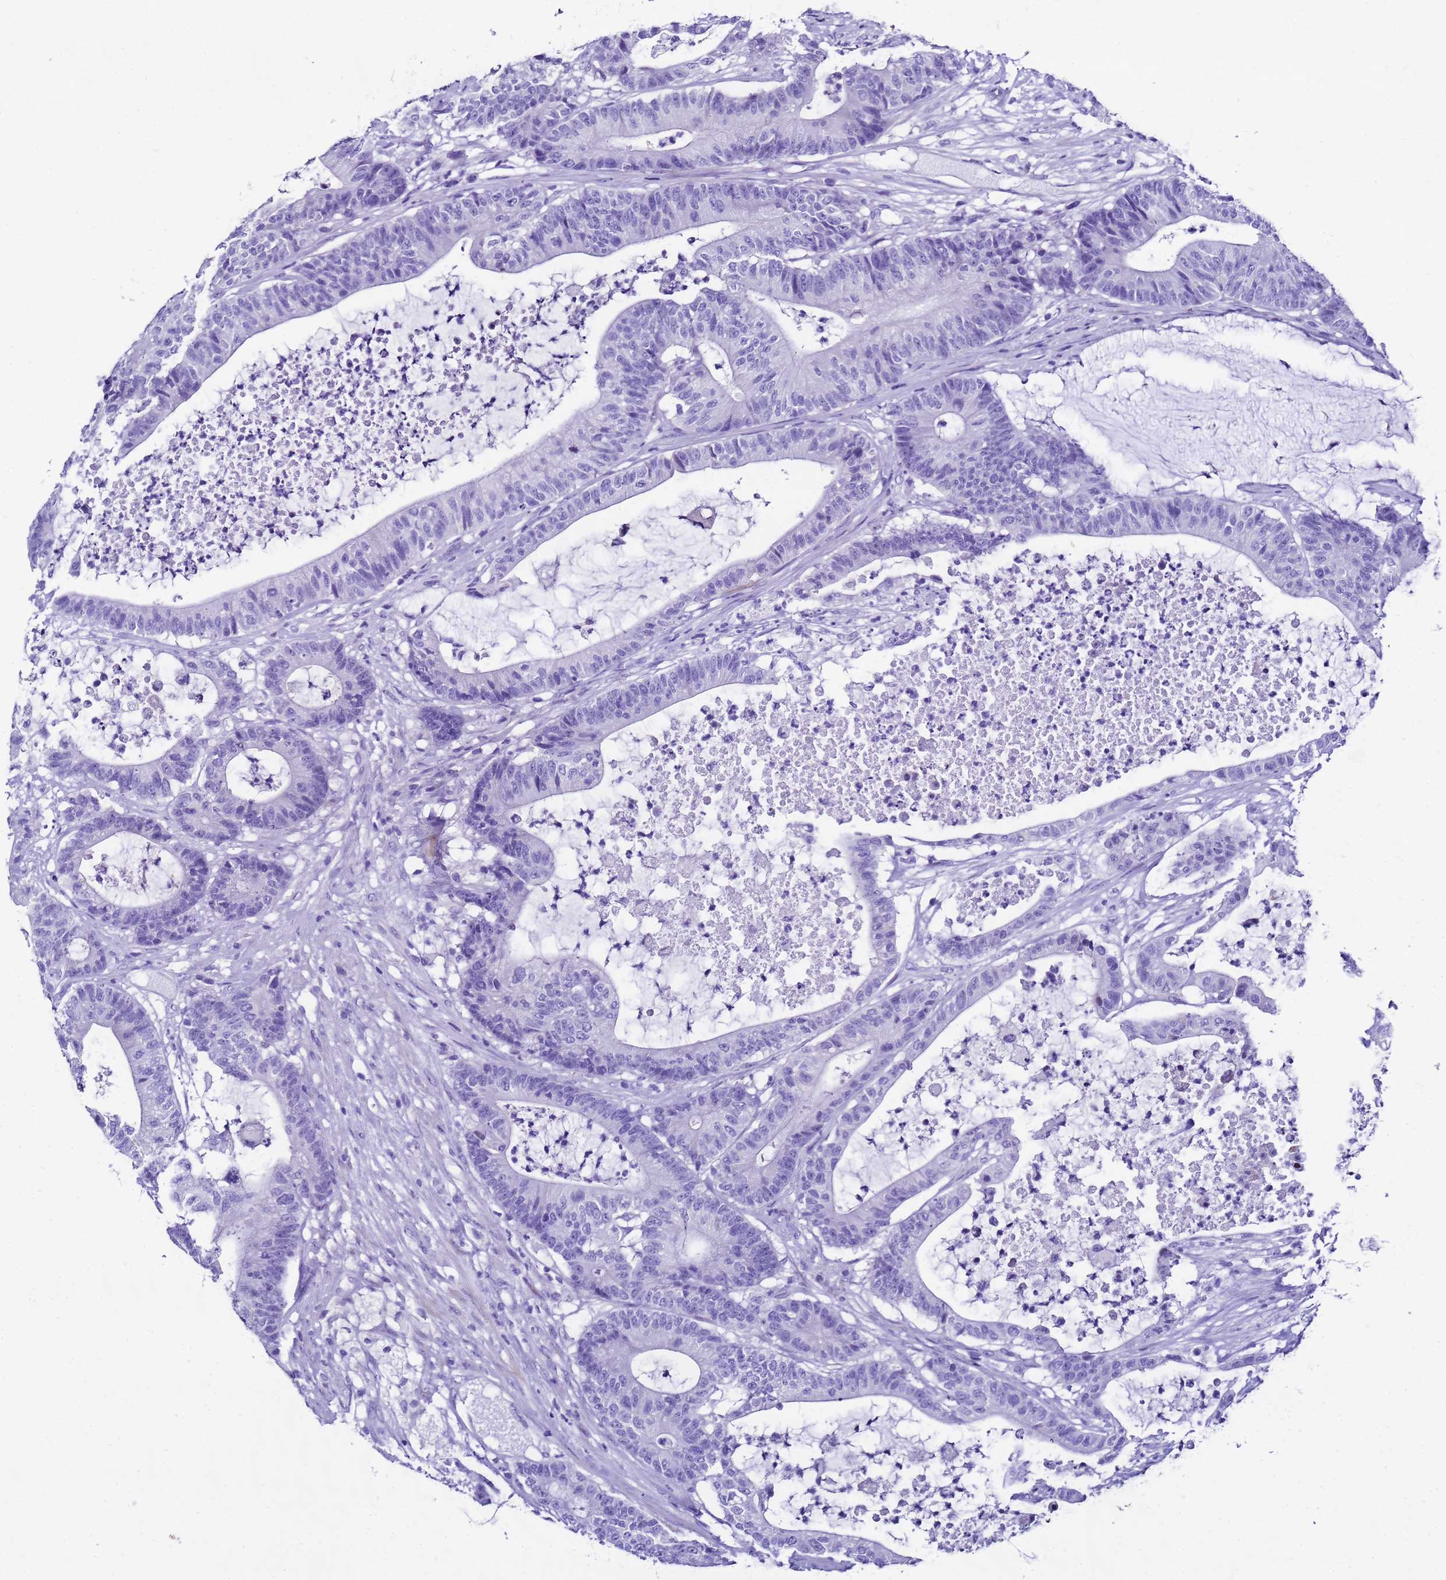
{"staining": {"intensity": "negative", "quantity": "none", "location": "none"}, "tissue": "colorectal cancer", "cell_type": "Tumor cells", "image_type": "cancer", "snomed": [{"axis": "morphology", "description": "Adenocarcinoma, NOS"}, {"axis": "topography", "description": "Colon"}], "caption": "Tumor cells show no significant positivity in adenocarcinoma (colorectal).", "gene": "UGT2B10", "patient": {"sex": "female", "age": 84}}